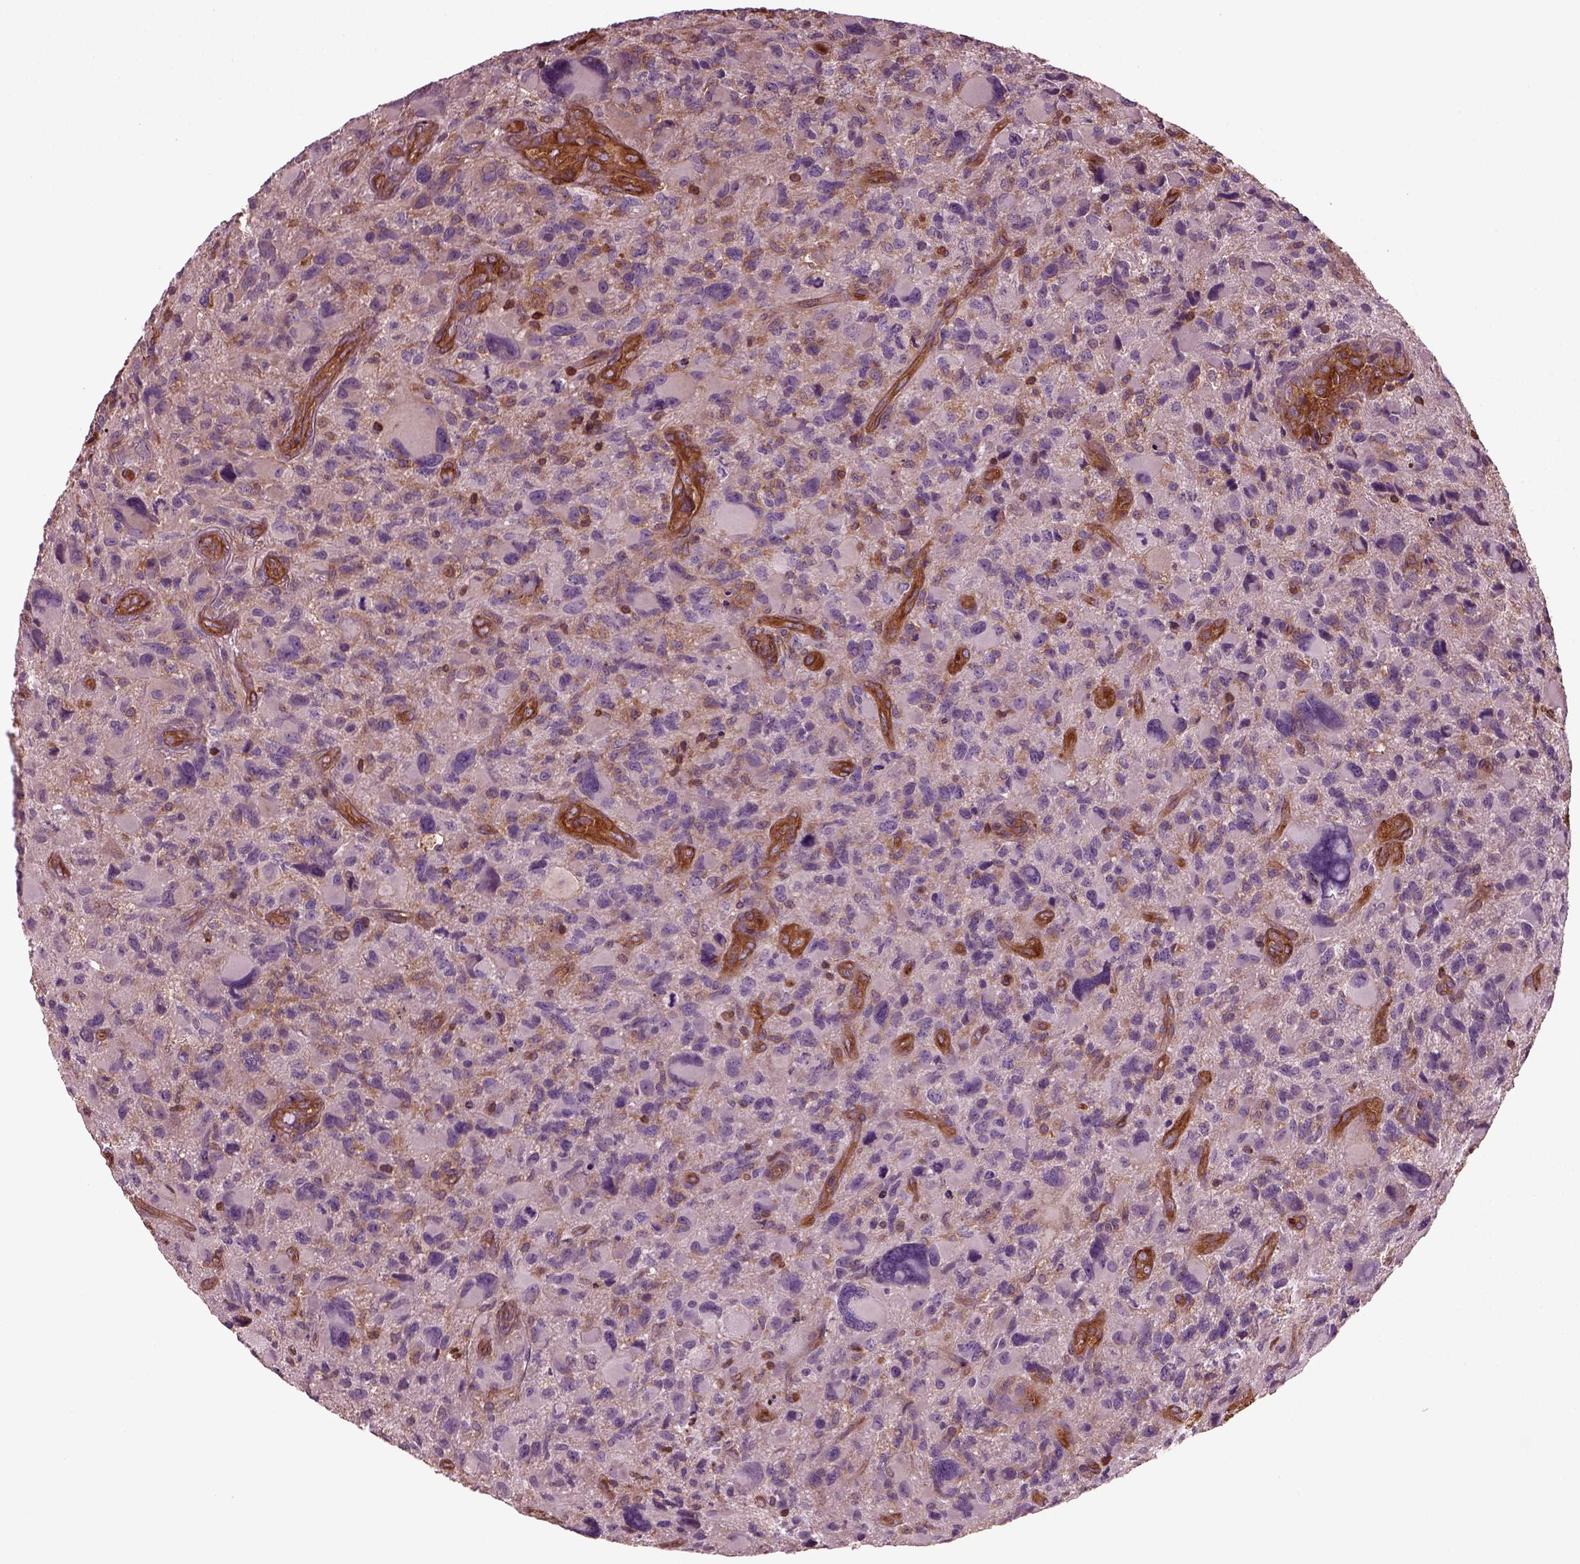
{"staining": {"intensity": "negative", "quantity": "none", "location": "none"}, "tissue": "glioma", "cell_type": "Tumor cells", "image_type": "cancer", "snomed": [{"axis": "morphology", "description": "Glioma, malignant, NOS"}, {"axis": "morphology", "description": "Glioma, malignant, High grade"}, {"axis": "topography", "description": "Brain"}], "caption": "An image of human malignant glioma (high-grade) is negative for staining in tumor cells.", "gene": "MYL6", "patient": {"sex": "female", "age": 71}}